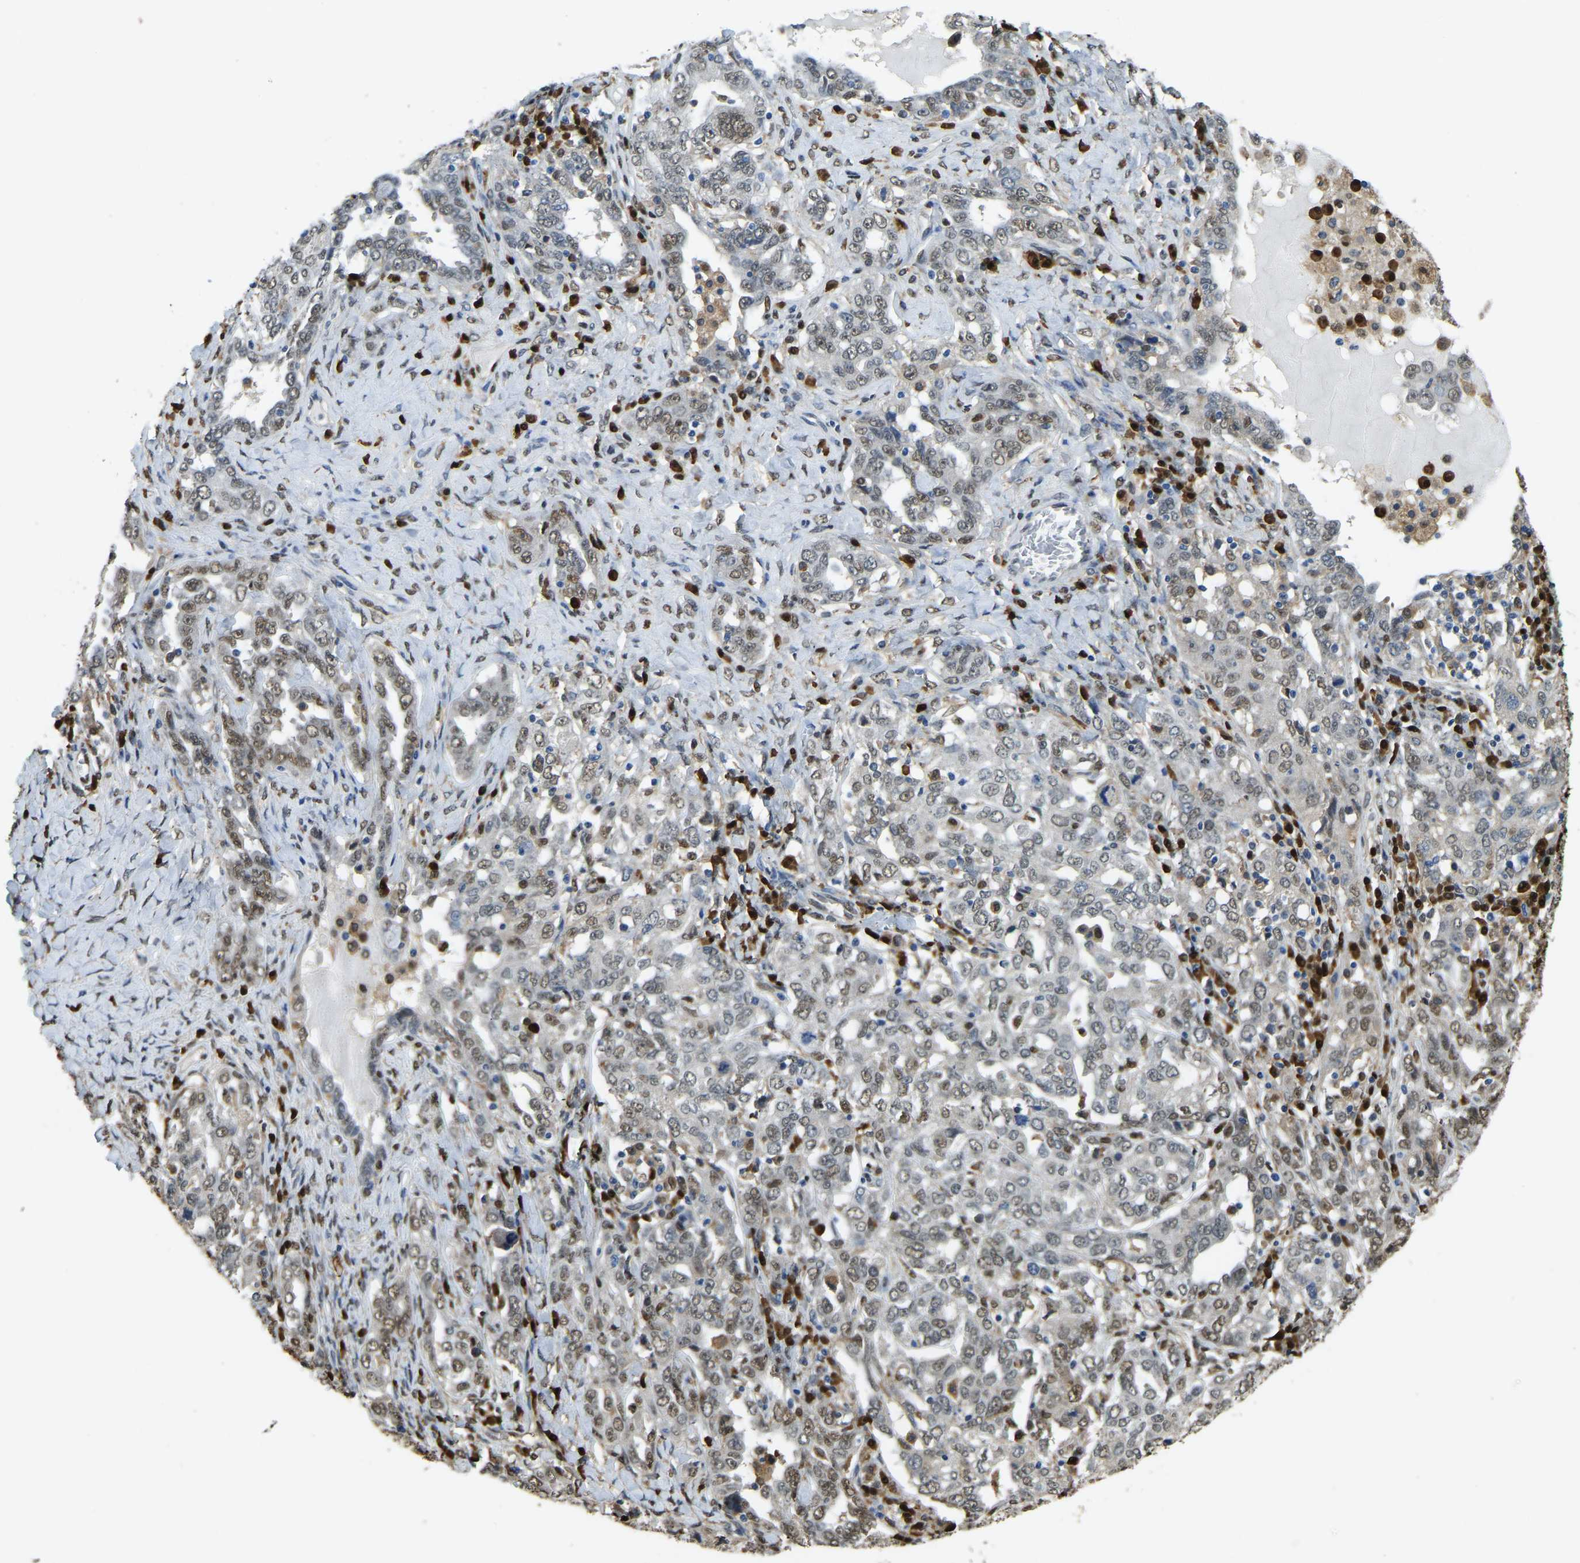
{"staining": {"intensity": "strong", "quantity": "25%-75%", "location": "cytoplasmic/membranous,nuclear"}, "tissue": "ovarian cancer", "cell_type": "Tumor cells", "image_type": "cancer", "snomed": [{"axis": "morphology", "description": "Carcinoma, endometroid"}, {"axis": "topography", "description": "Ovary"}], "caption": "Strong cytoplasmic/membranous and nuclear protein positivity is present in about 25%-75% of tumor cells in ovarian endometroid carcinoma. Nuclei are stained in blue.", "gene": "NANS", "patient": {"sex": "female", "age": 62}}